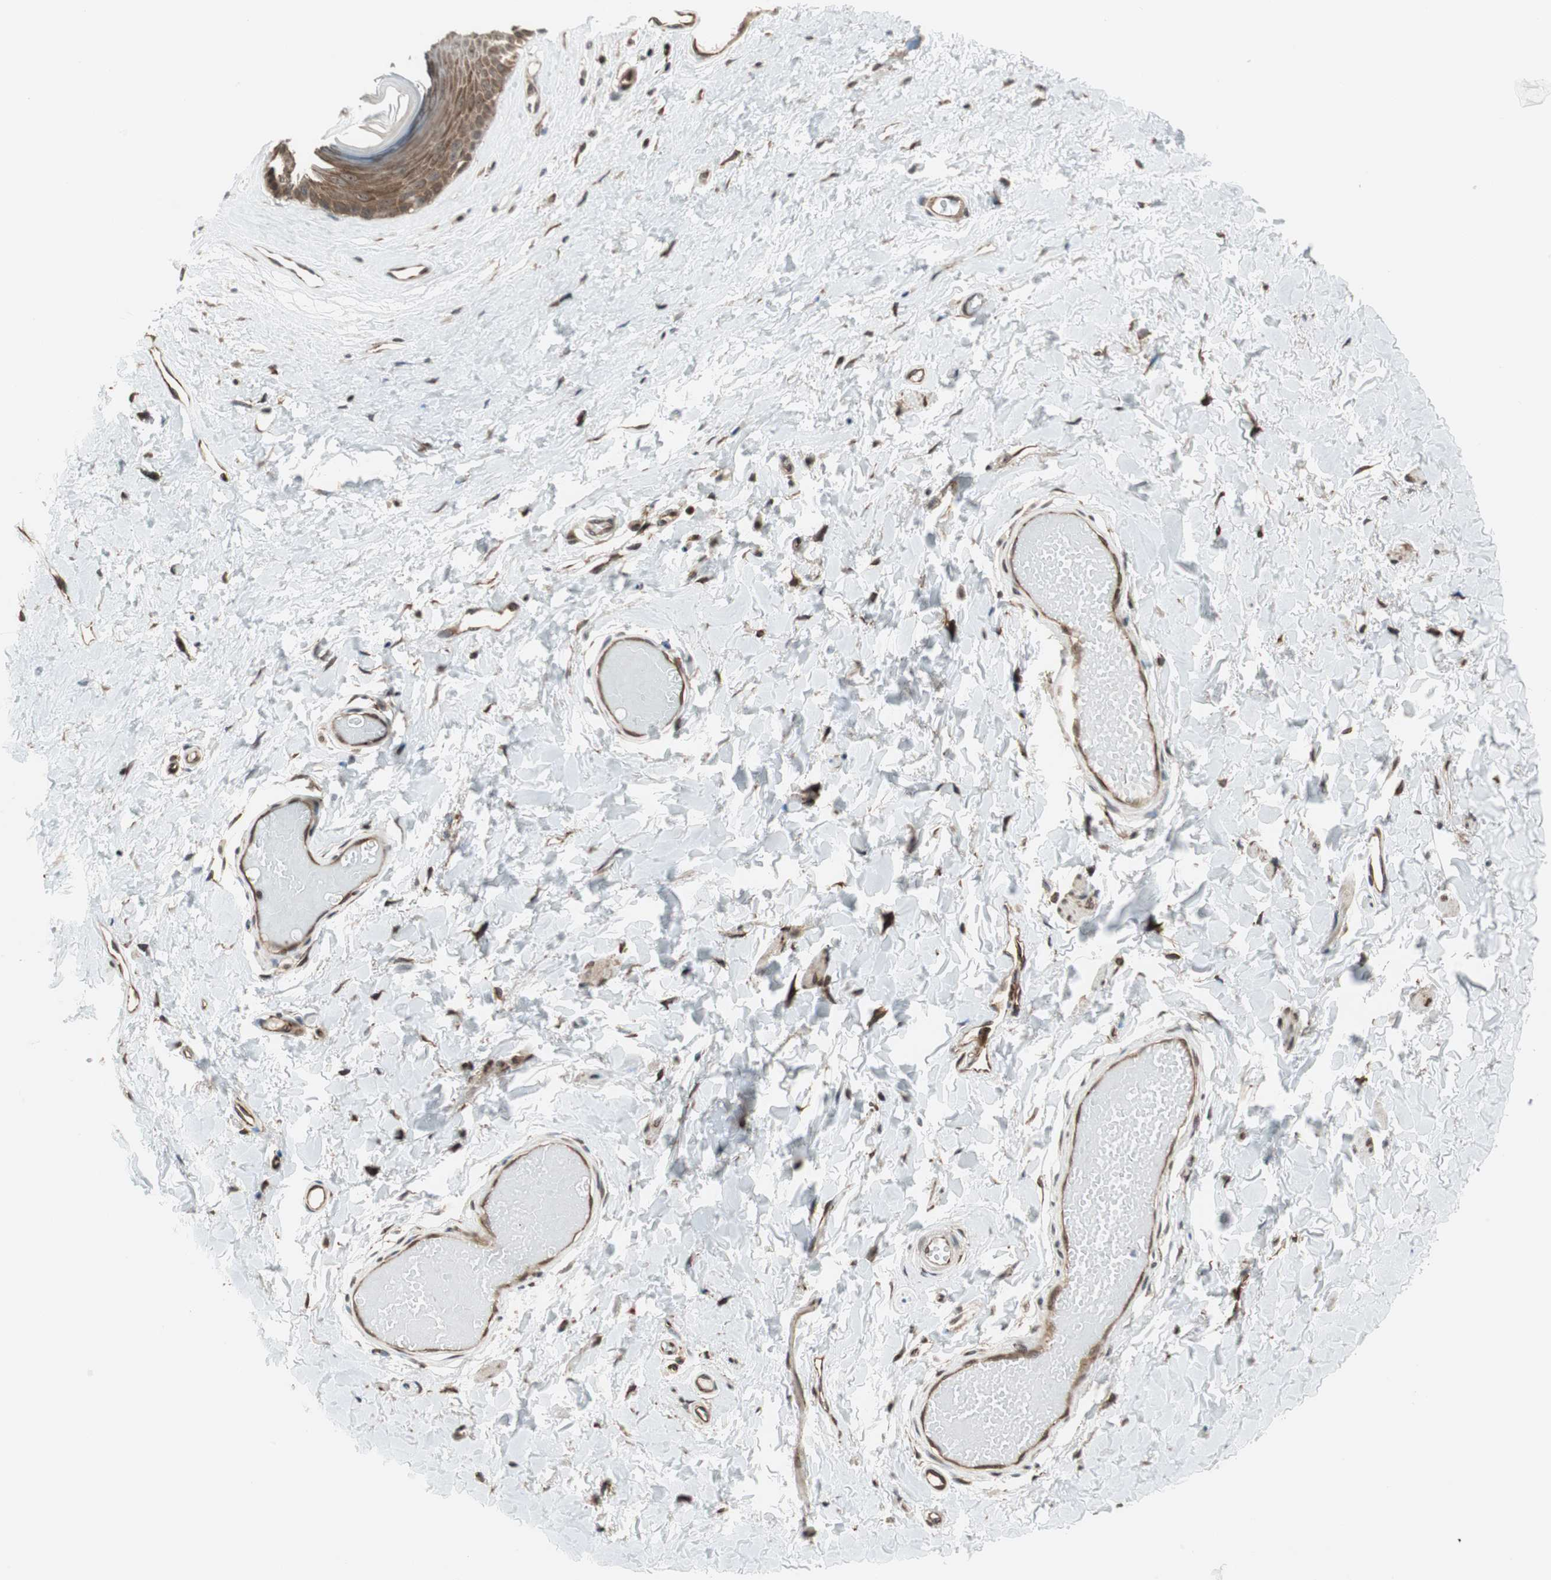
{"staining": {"intensity": "moderate", "quantity": ">75%", "location": "cytoplasmic/membranous"}, "tissue": "skin", "cell_type": "Epidermal cells", "image_type": "normal", "snomed": [{"axis": "morphology", "description": "Normal tissue, NOS"}, {"axis": "morphology", "description": "Inflammation, NOS"}, {"axis": "topography", "description": "Vulva"}], "caption": "Epidermal cells show moderate cytoplasmic/membranous staining in approximately >75% of cells in unremarkable skin. Using DAB (3,3'-diaminobenzidine) (brown) and hematoxylin (blue) stains, captured at high magnification using brightfield microscopy.", "gene": "ZNF512B", "patient": {"sex": "female", "age": 84}}